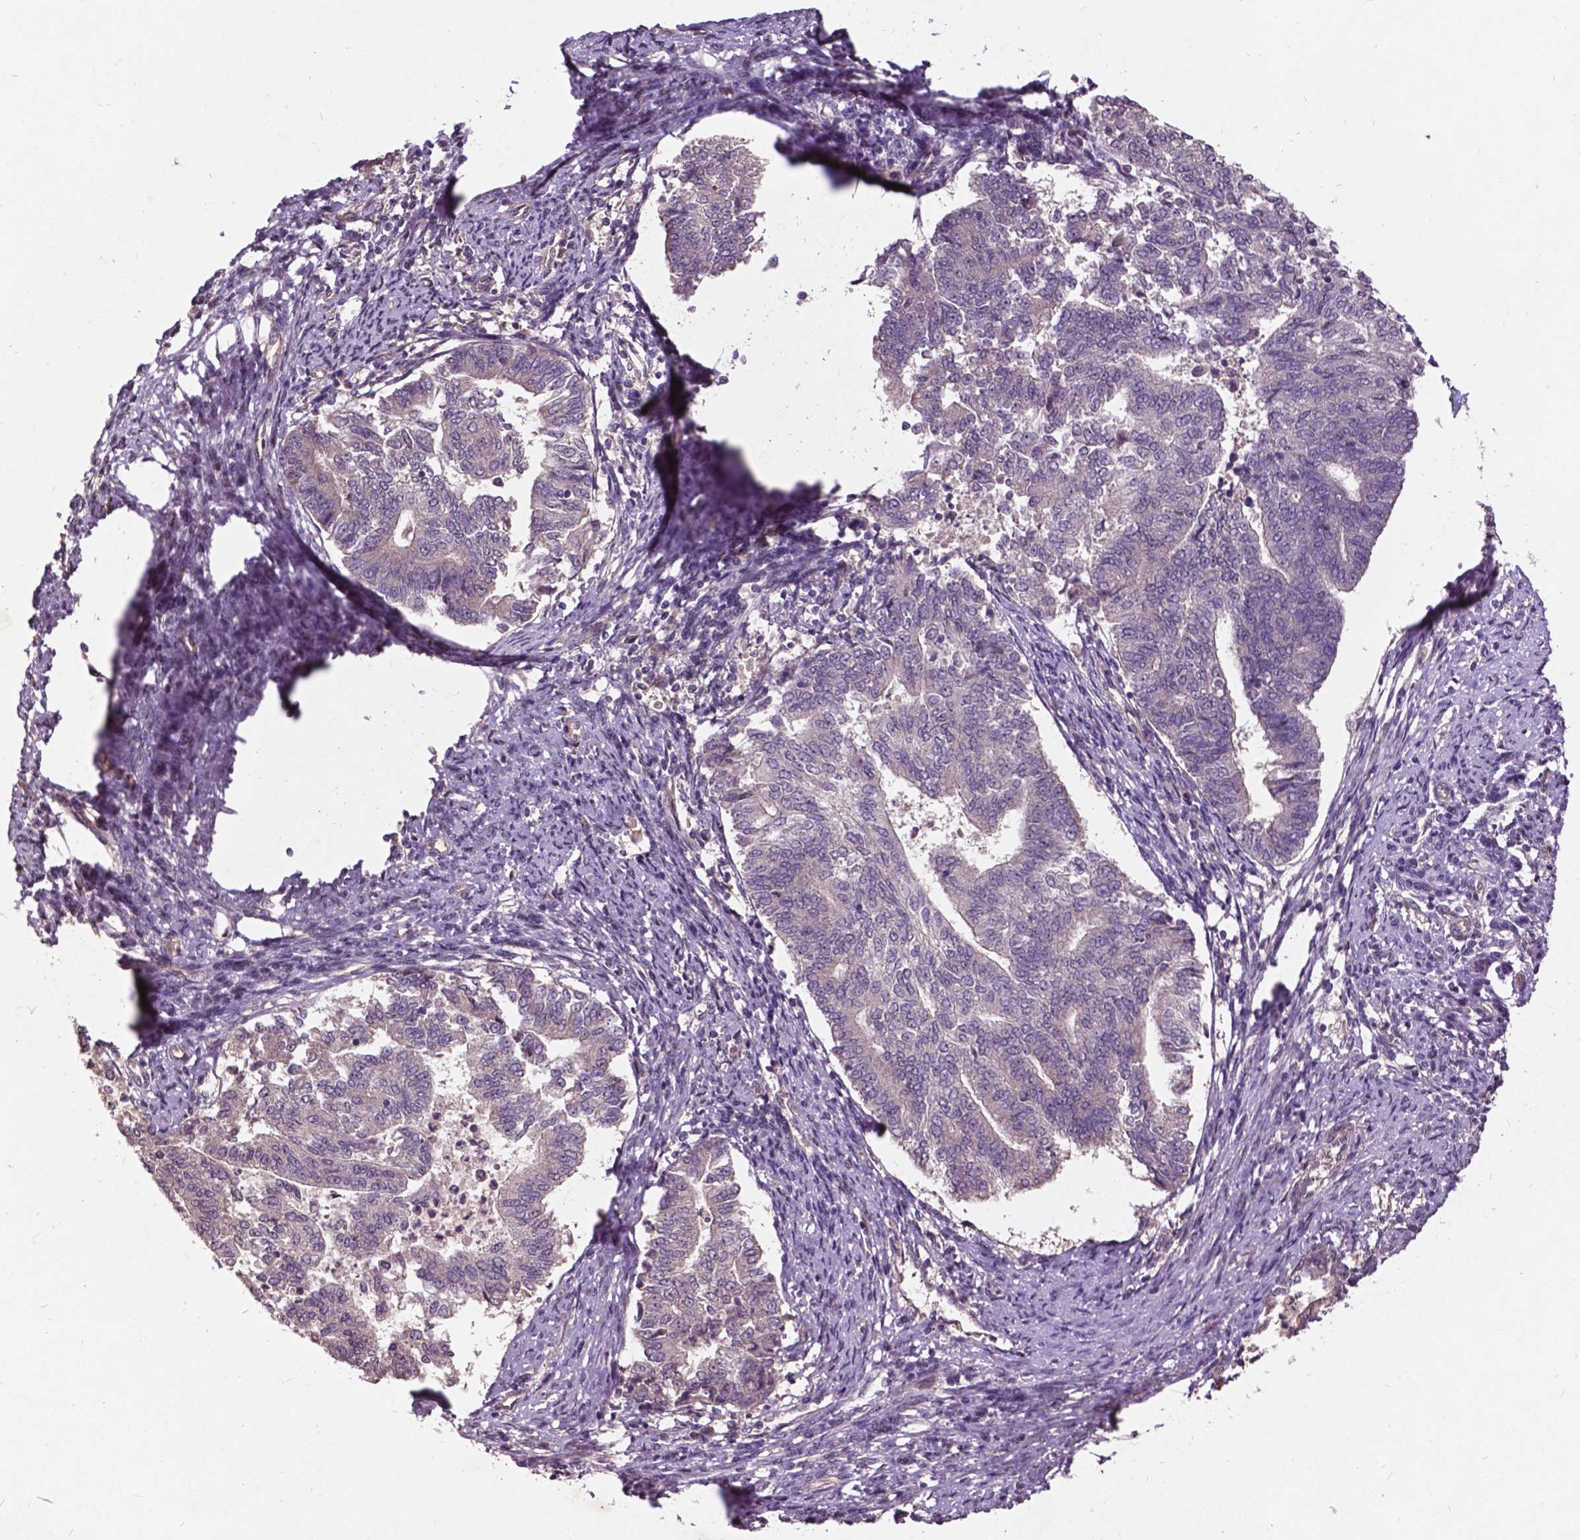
{"staining": {"intensity": "negative", "quantity": "none", "location": "none"}, "tissue": "endometrial cancer", "cell_type": "Tumor cells", "image_type": "cancer", "snomed": [{"axis": "morphology", "description": "Adenocarcinoma, NOS"}, {"axis": "topography", "description": "Endometrium"}], "caption": "A photomicrograph of human endometrial adenocarcinoma is negative for staining in tumor cells. (DAB immunohistochemistry, high magnification).", "gene": "AP1S3", "patient": {"sex": "female", "age": 65}}